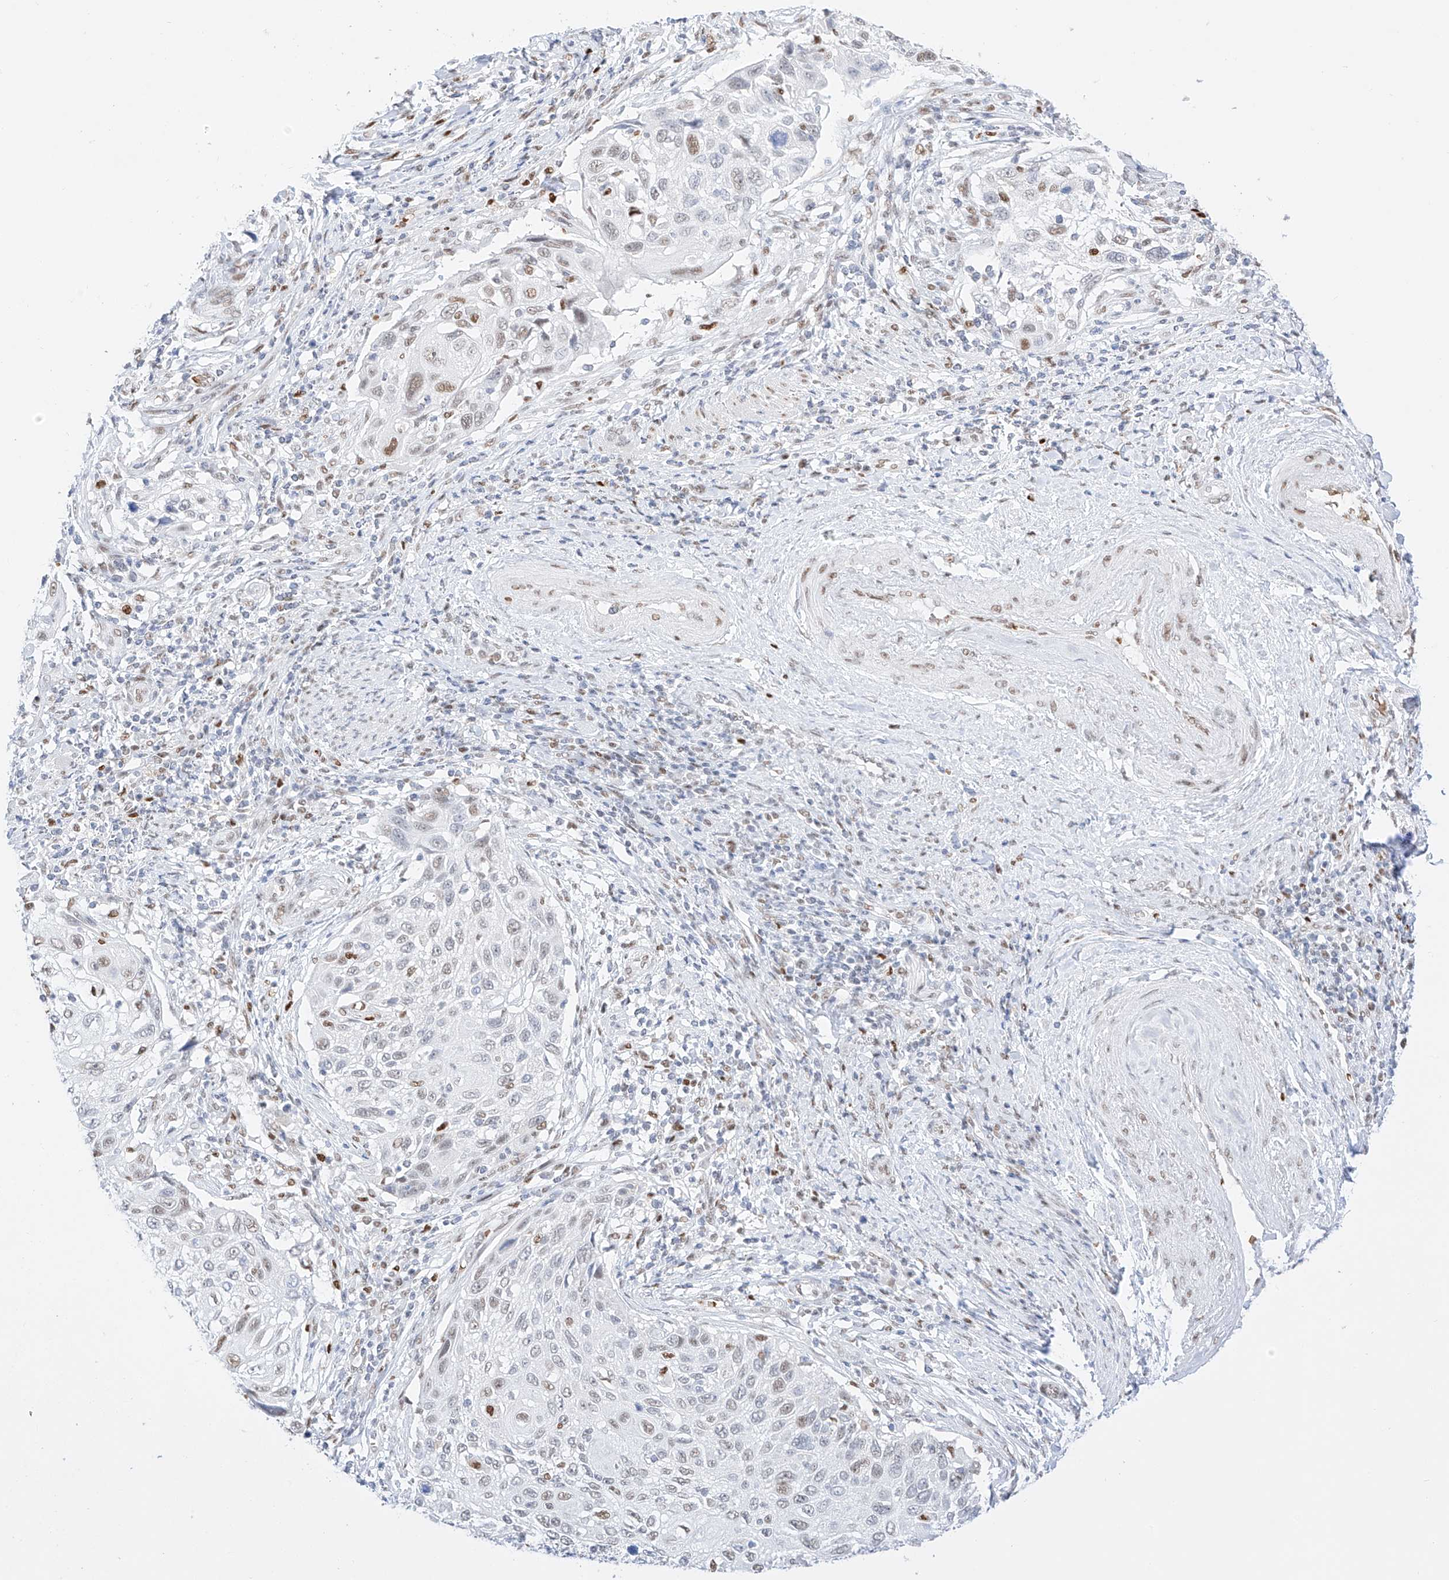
{"staining": {"intensity": "moderate", "quantity": "<25%", "location": "nuclear"}, "tissue": "cervical cancer", "cell_type": "Tumor cells", "image_type": "cancer", "snomed": [{"axis": "morphology", "description": "Squamous cell carcinoma, NOS"}, {"axis": "topography", "description": "Cervix"}], "caption": "About <25% of tumor cells in squamous cell carcinoma (cervical) demonstrate moderate nuclear protein expression as visualized by brown immunohistochemical staining.", "gene": "APIP", "patient": {"sex": "female", "age": 70}}